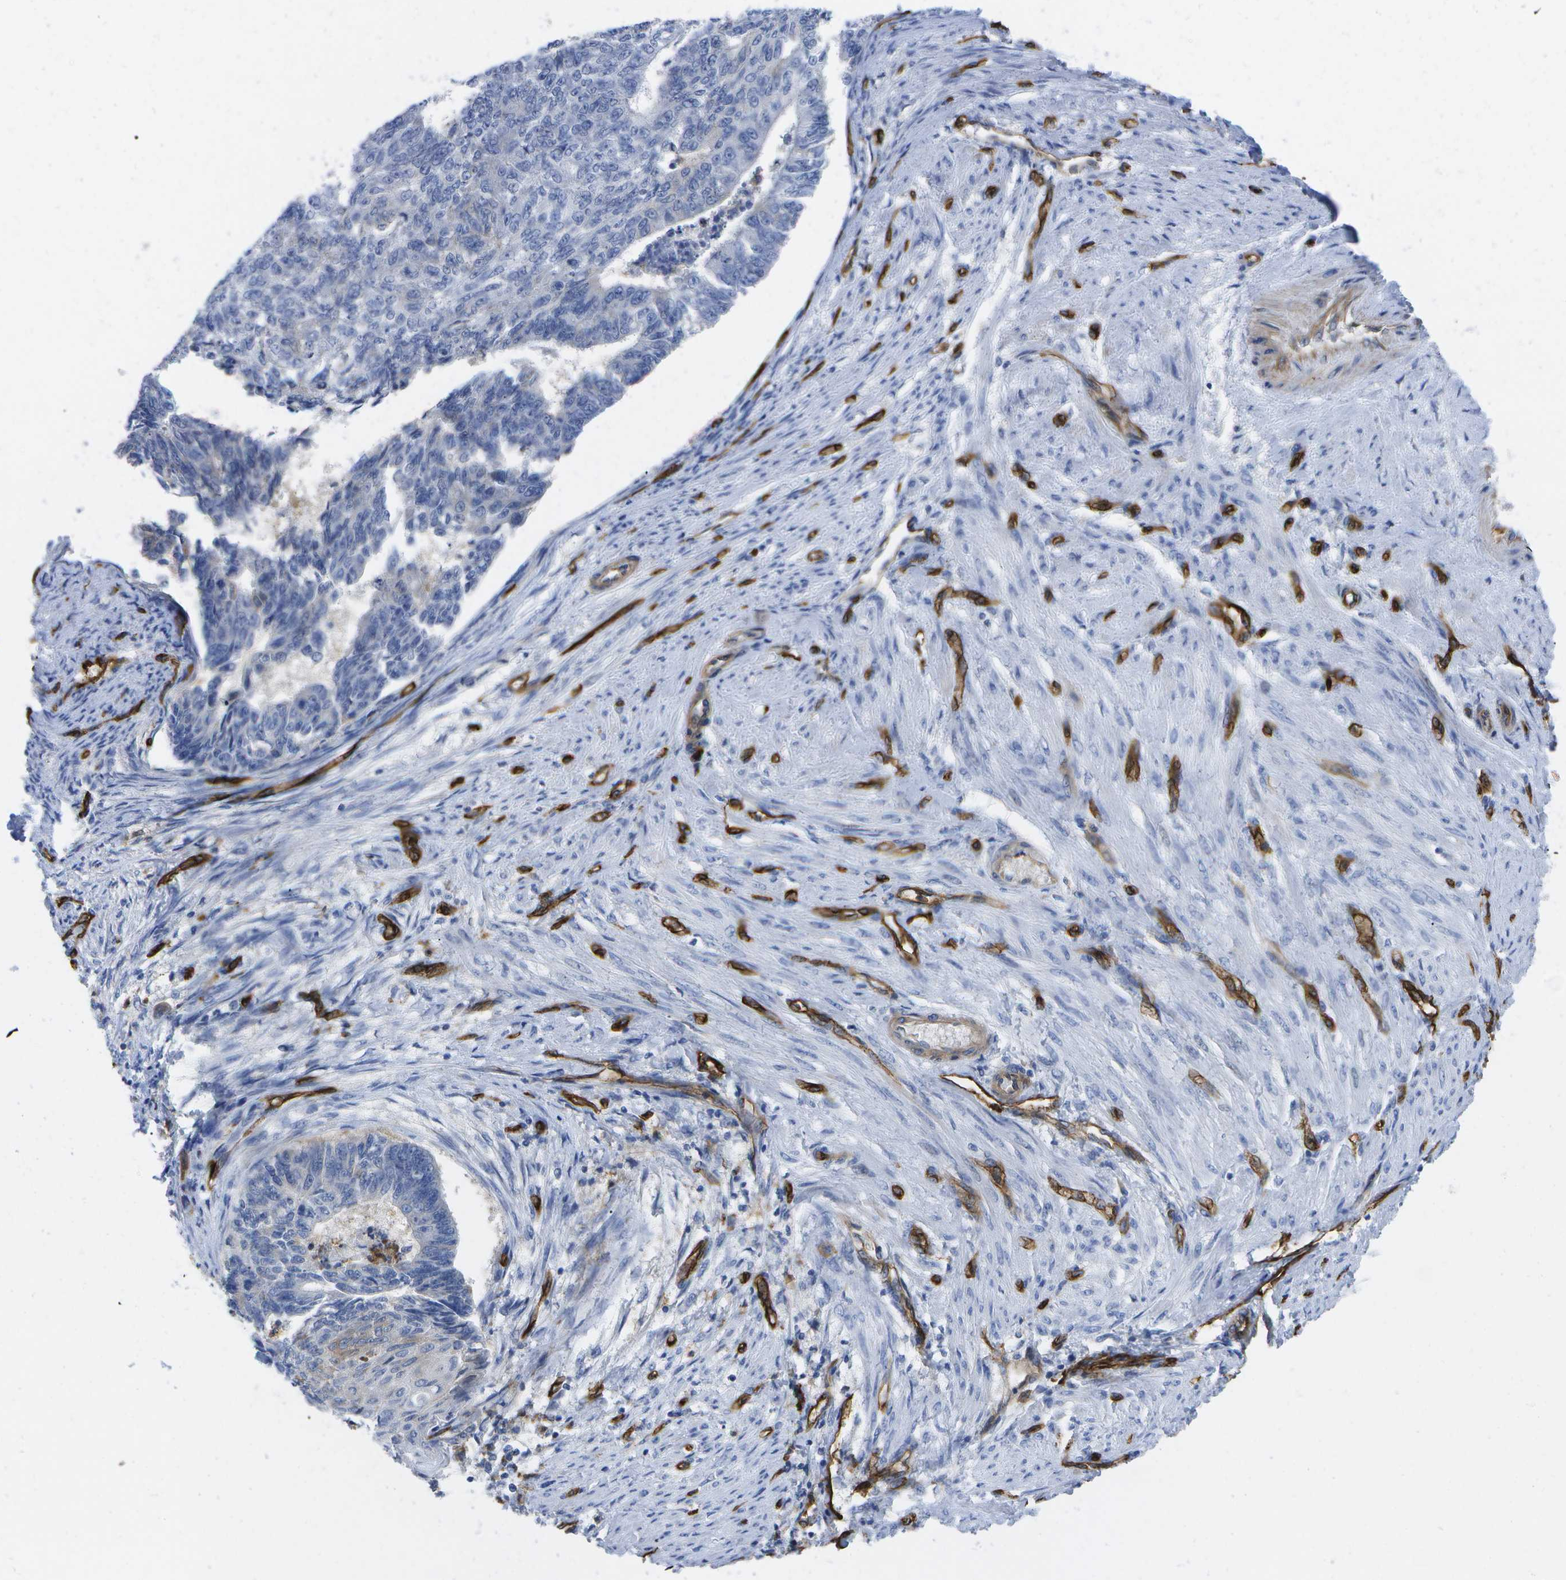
{"staining": {"intensity": "negative", "quantity": "none", "location": "none"}, "tissue": "endometrial cancer", "cell_type": "Tumor cells", "image_type": "cancer", "snomed": [{"axis": "morphology", "description": "Adenocarcinoma, NOS"}, {"axis": "topography", "description": "Endometrium"}], "caption": "The photomicrograph demonstrates no significant positivity in tumor cells of adenocarcinoma (endometrial). (DAB (3,3'-diaminobenzidine) IHC, high magnification).", "gene": "DYSF", "patient": {"sex": "female", "age": 32}}